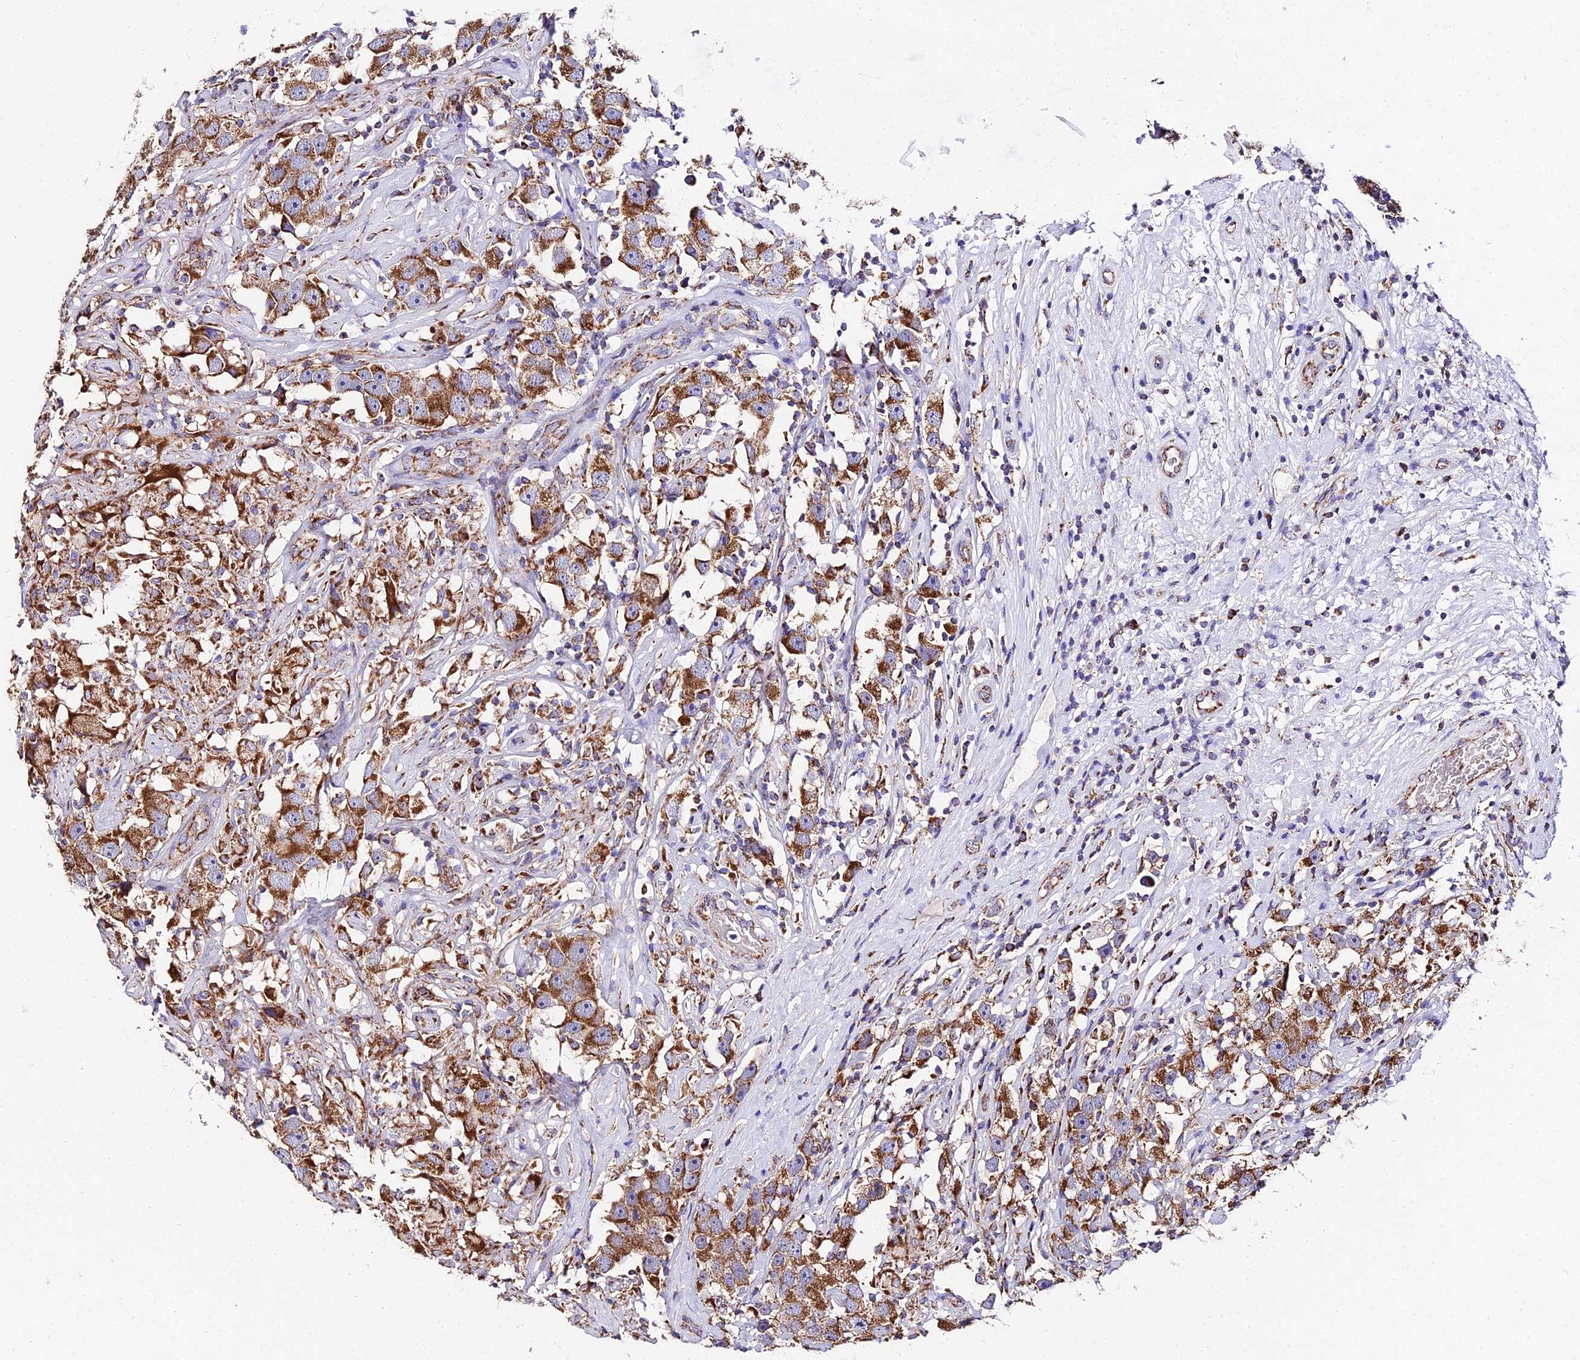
{"staining": {"intensity": "moderate", "quantity": ">75%", "location": "cytoplasmic/membranous"}, "tissue": "testis cancer", "cell_type": "Tumor cells", "image_type": "cancer", "snomed": [{"axis": "morphology", "description": "Seminoma, NOS"}, {"axis": "topography", "description": "Testis"}], "caption": "This is an image of IHC staining of testis cancer (seminoma), which shows moderate positivity in the cytoplasmic/membranous of tumor cells.", "gene": "OCIAD1", "patient": {"sex": "male", "age": 49}}